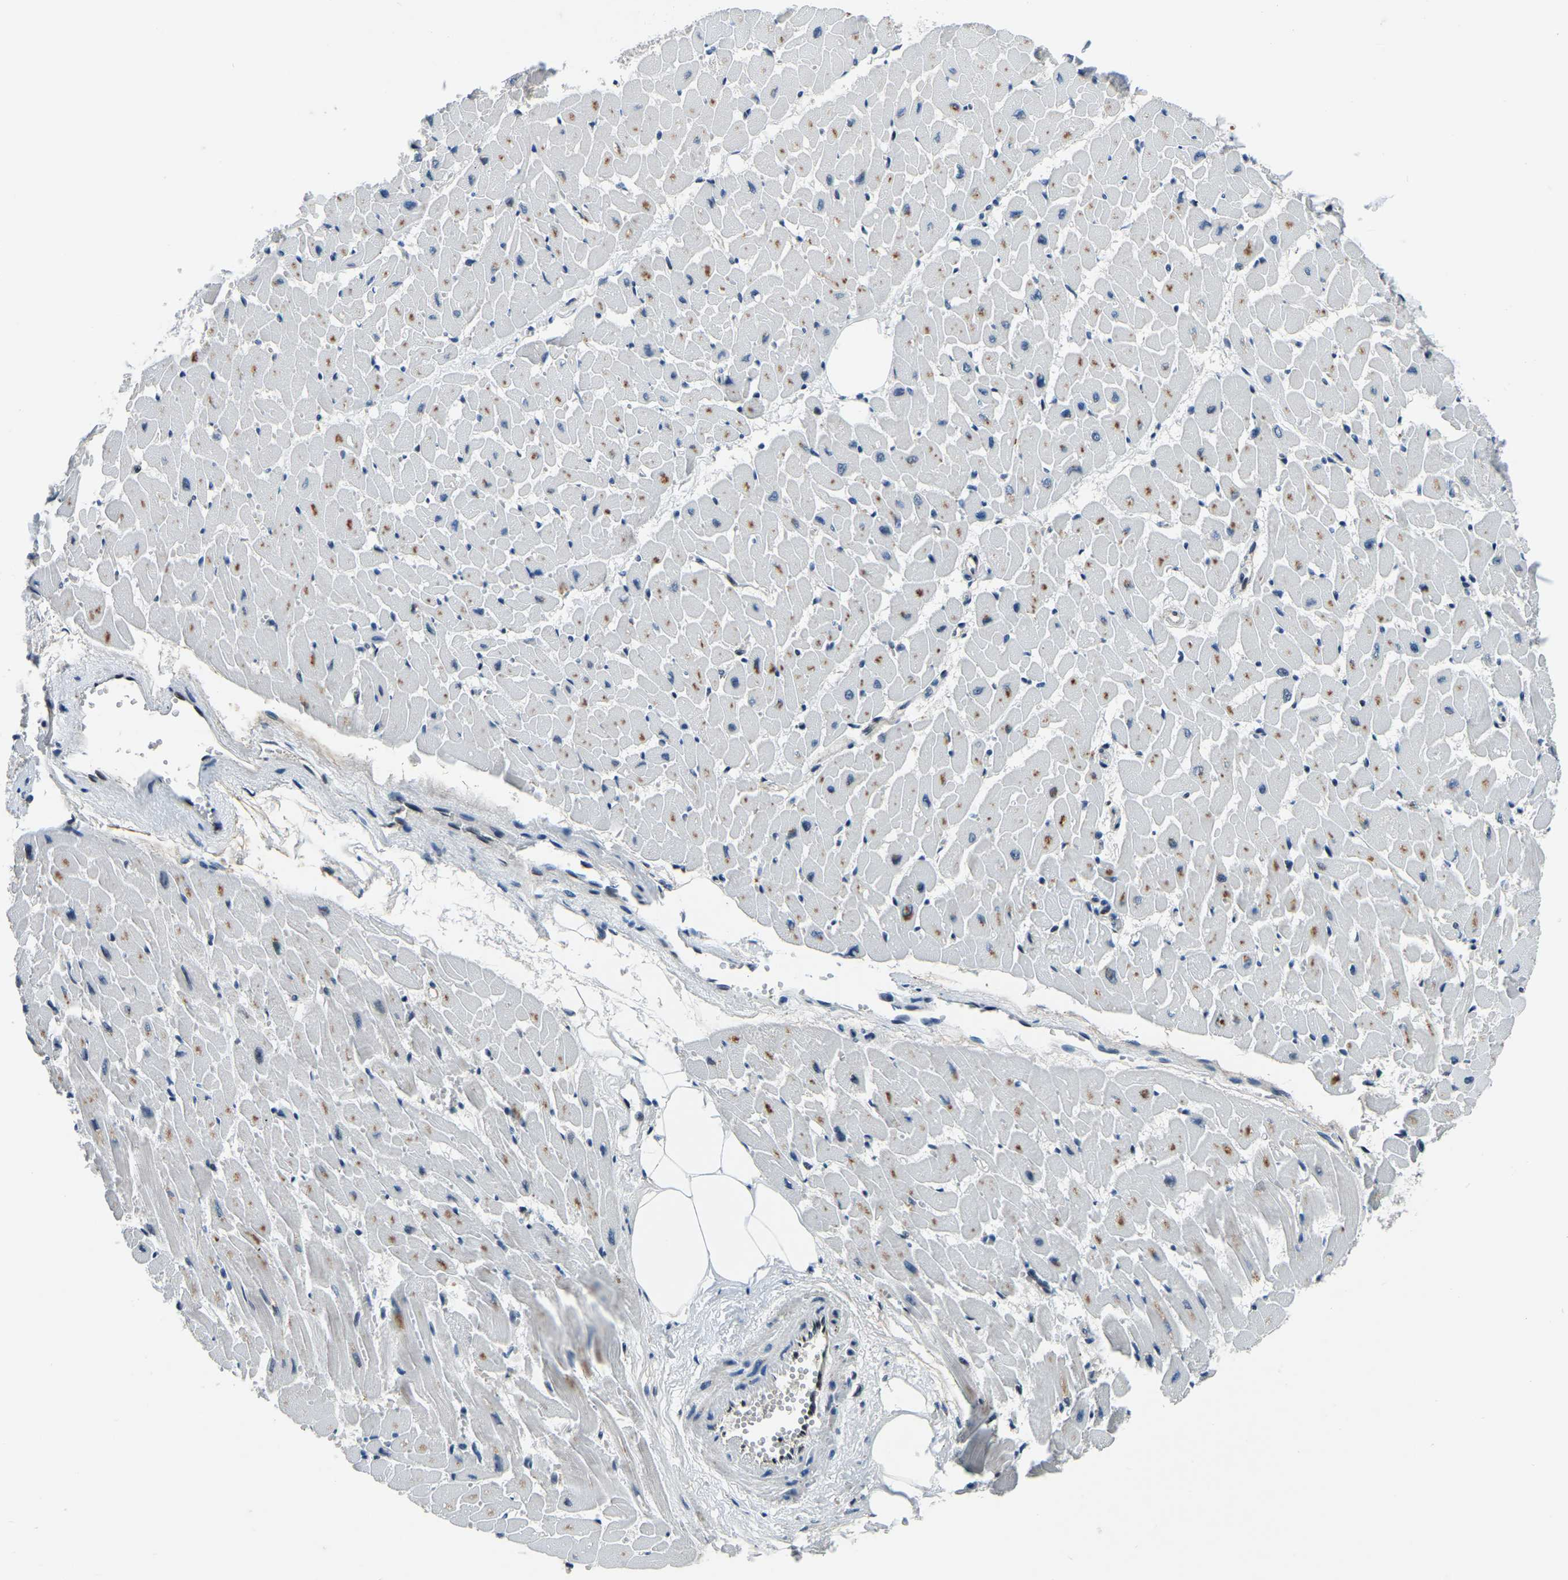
{"staining": {"intensity": "moderate", "quantity": "25%-75%", "location": "cytoplasmic/membranous"}, "tissue": "heart muscle", "cell_type": "Cardiomyocytes", "image_type": "normal", "snomed": [{"axis": "morphology", "description": "Normal tissue, NOS"}, {"axis": "topography", "description": "Heart"}], "caption": "Normal heart muscle displays moderate cytoplasmic/membranous expression in approximately 25%-75% of cardiomyocytes, visualized by immunohistochemistry. (Stains: DAB (3,3'-diaminobenzidine) in brown, nuclei in blue, Microscopy: brightfield microscopy at high magnification).", "gene": "ING2", "patient": {"sex": "female", "age": 19}}